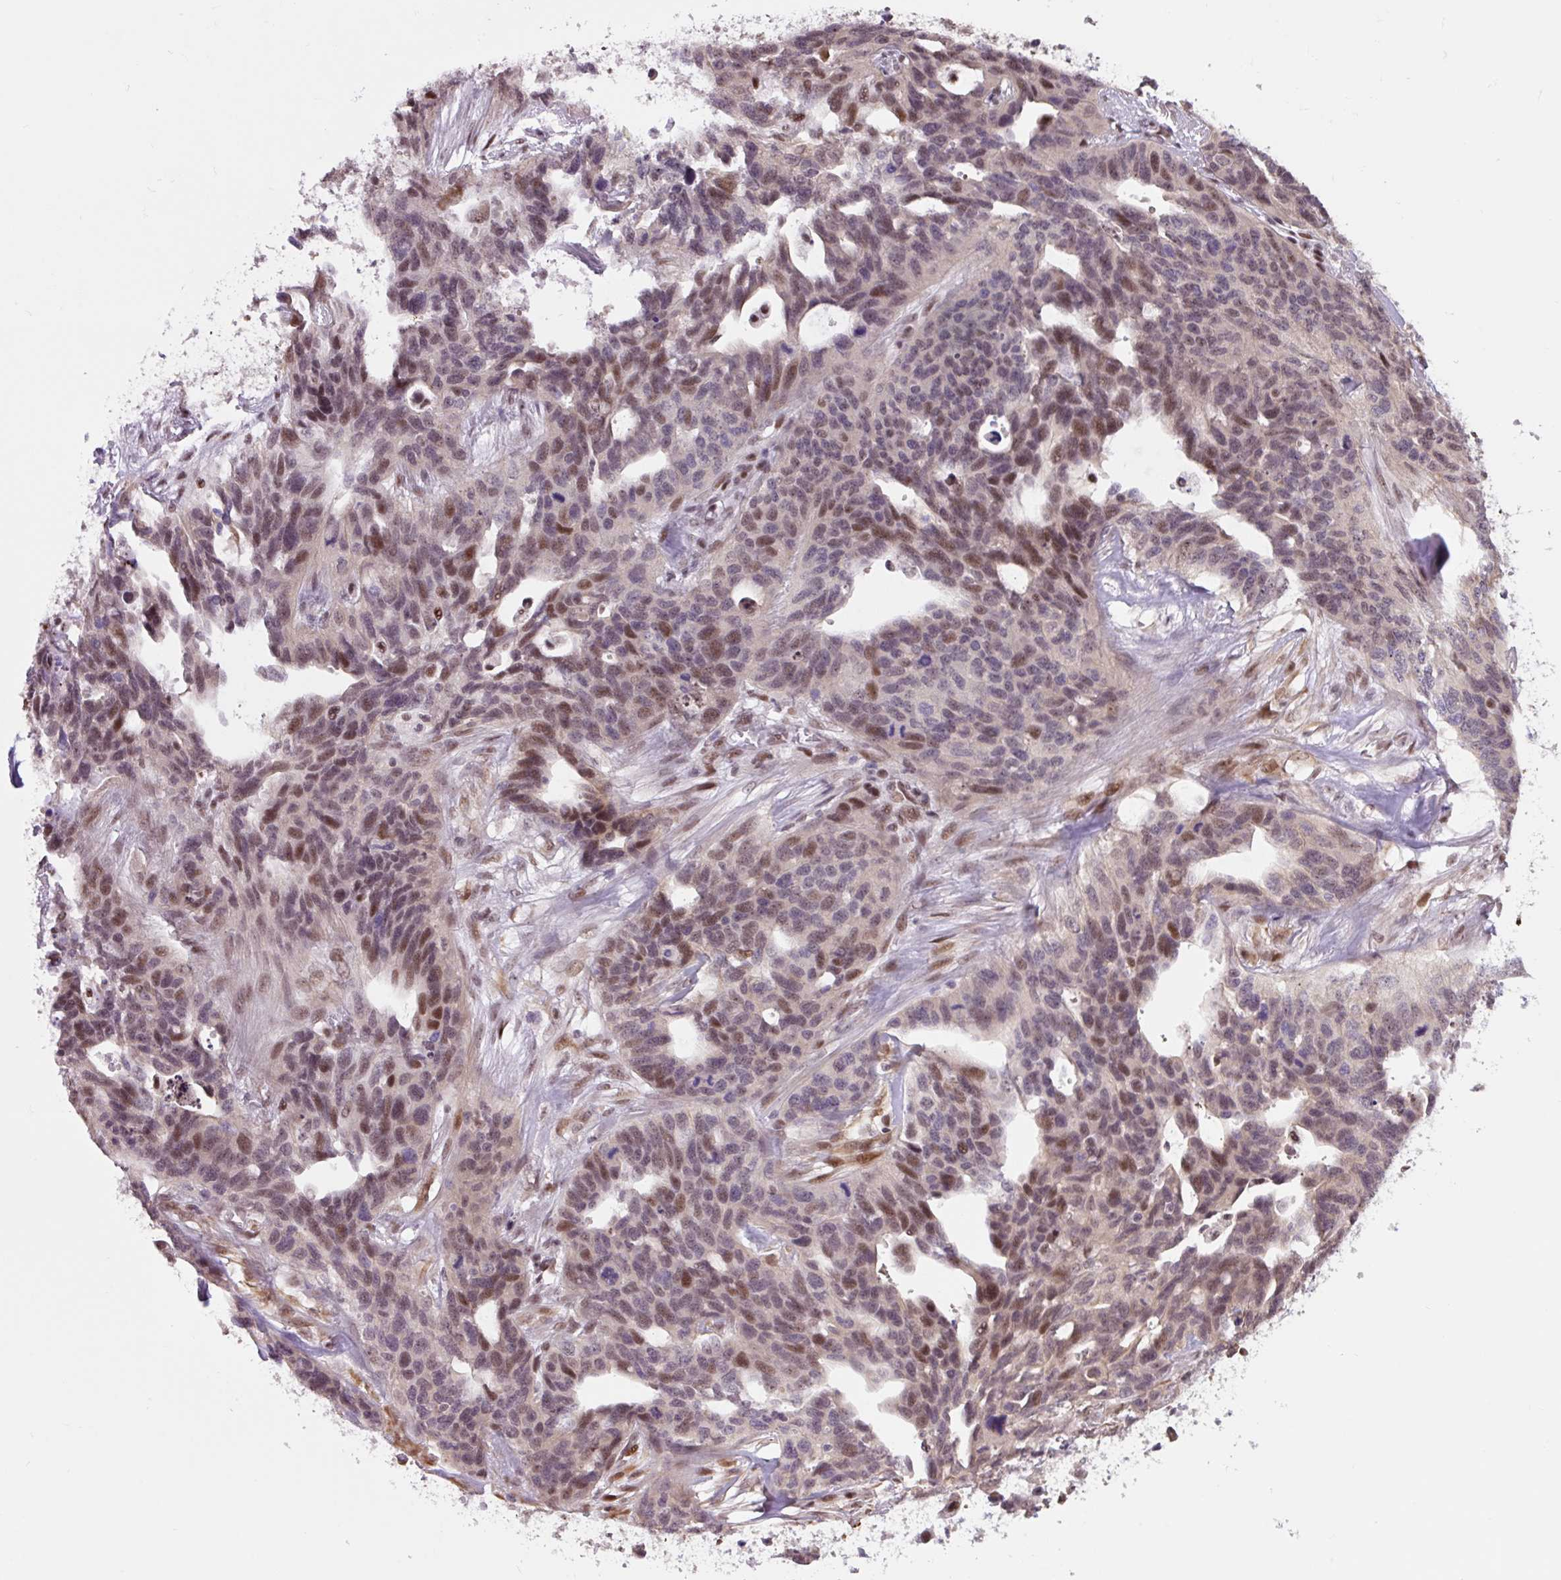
{"staining": {"intensity": "moderate", "quantity": "25%-75%", "location": "nuclear"}, "tissue": "ovarian cancer", "cell_type": "Tumor cells", "image_type": "cancer", "snomed": [{"axis": "morphology", "description": "Cystadenocarcinoma, serous, NOS"}, {"axis": "topography", "description": "Ovary"}], "caption": "Immunohistochemistry (IHC) histopathology image of neoplastic tissue: ovarian serous cystadenocarcinoma stained using IHC demonstrates medium levels of moderate protein expression localized specifically in the nuclear of tumor cells, appearing as a nuclear brown color.", "gene": "TAF1A", "patient": {"sex": "female", "age": 64}}